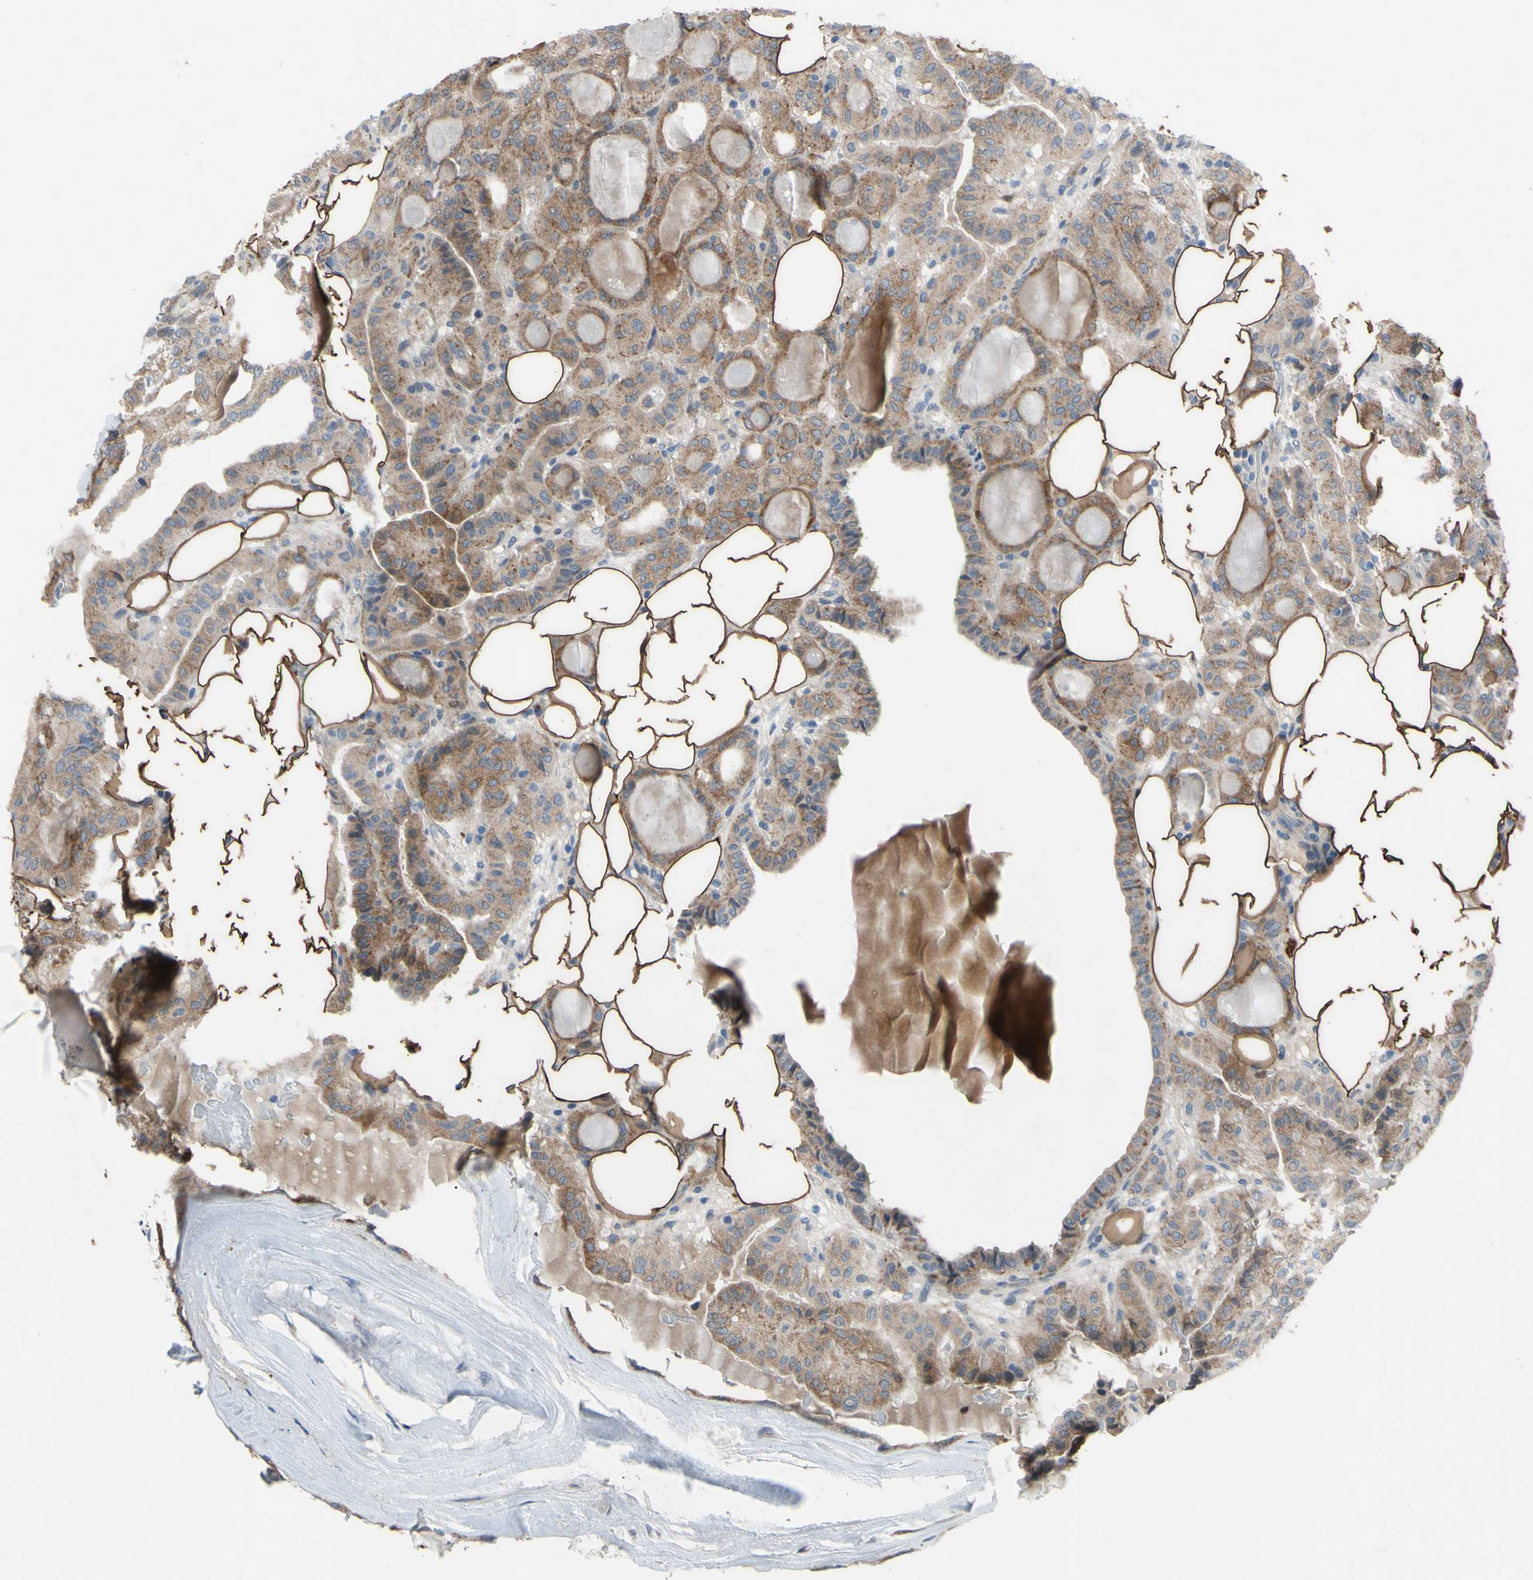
{"staining": {"intensity": "moderate", "quantity": ">75%", "location": "cytoplasmic/membranous"}, "tissue": "thyroid cancer", "cell_type": "Tumor cells", "image_type": "cancer", "snomed": [{"axis": "morphology", "description": "Papillary adenocarcinoma, NOS"}, {"axis": "topography", "description": "Thyroid gland"}], "caption": "Thyroid papillary adenocarcinoma tissue demonstrates moderate cytoplasmic/membranous expression in approximately >75% of tumor cells, visualized by immunohistochemistry. (Brightfield microscopy of DAB IHC at high magnification).", "gene": "GRAMD2B", "patient": {"sex": "male", "age": 77}}